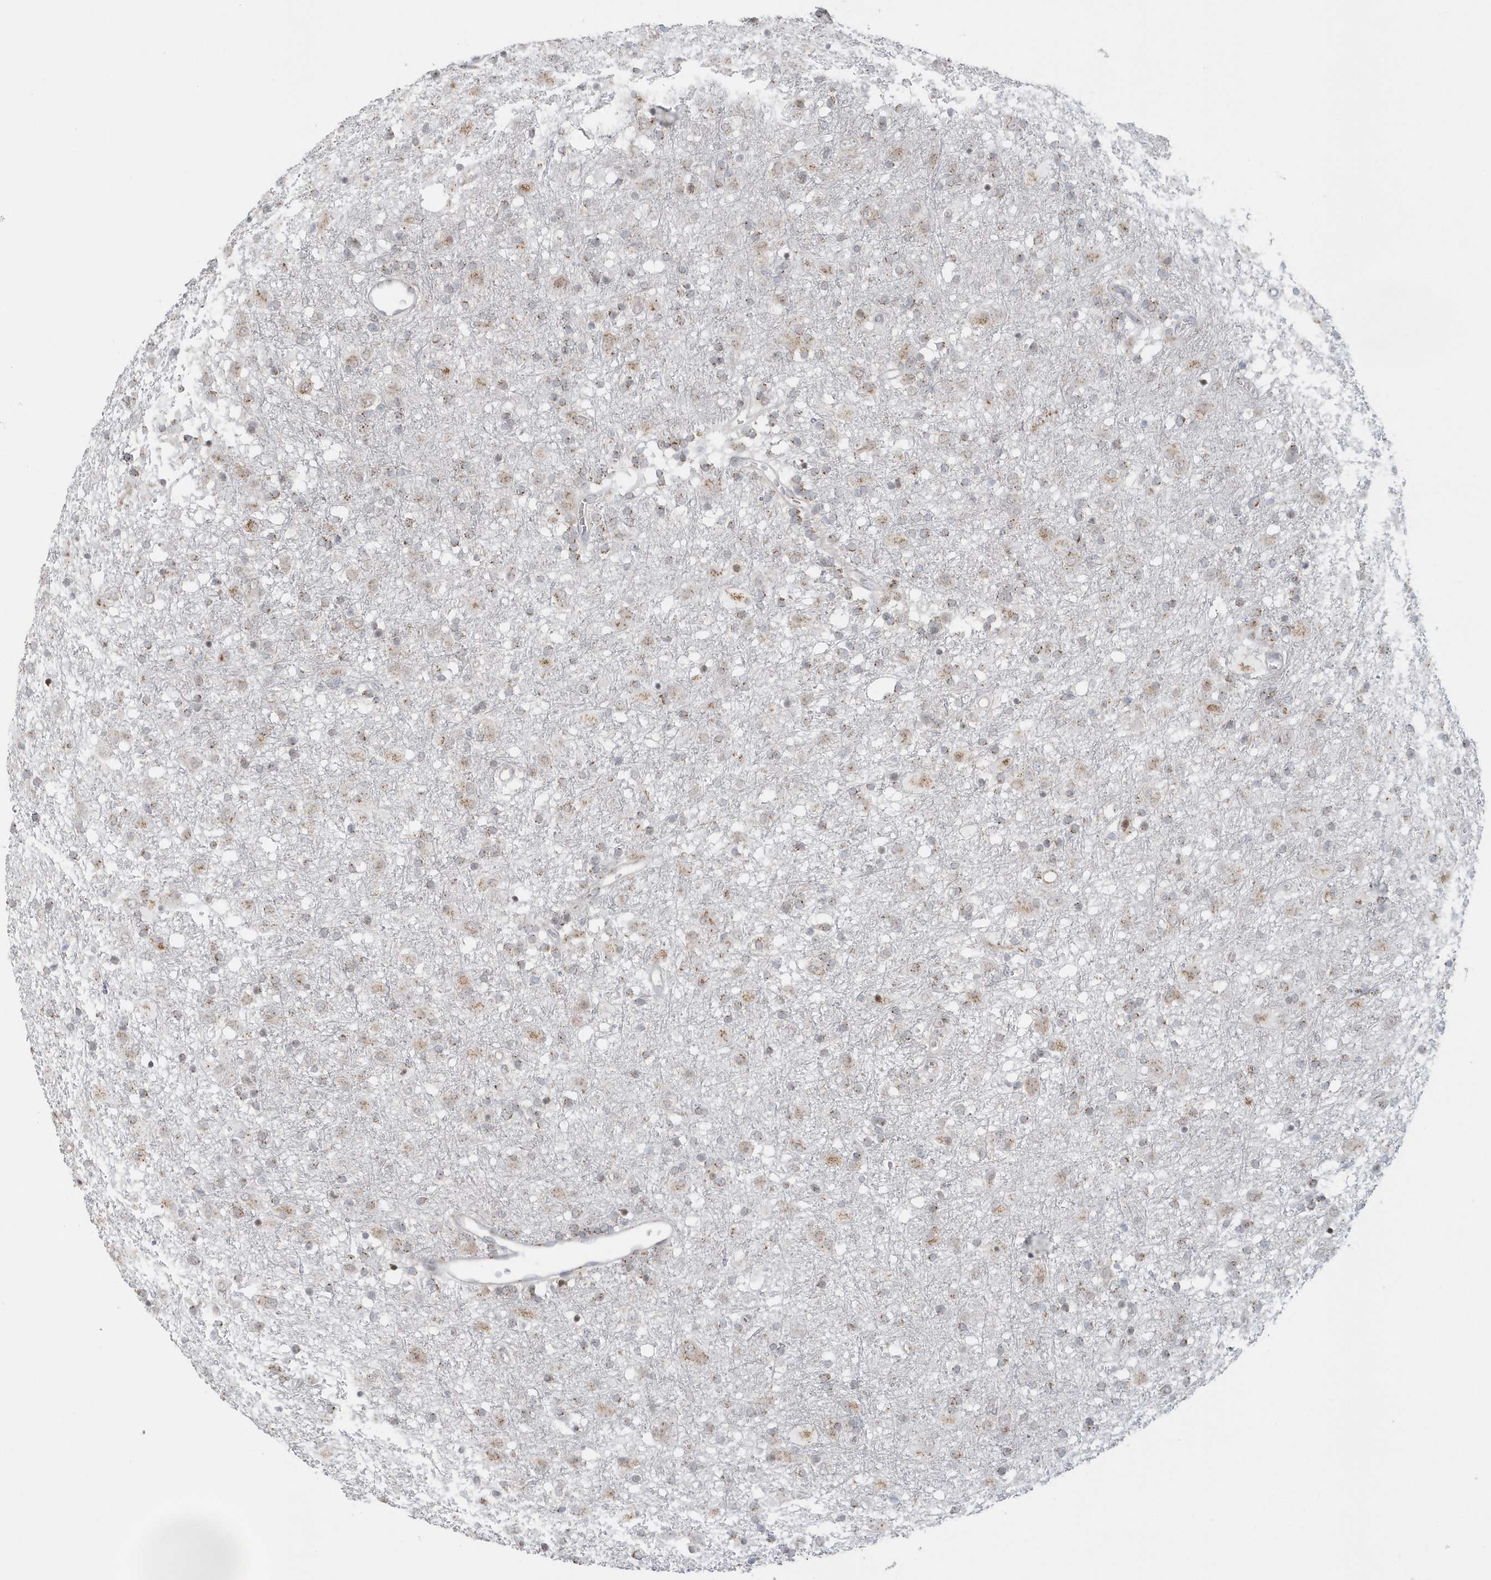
{"staining": {"intensity": "weak", "quantity": "<25%", "location": "cytoplasmic/membranous"}, "tissue": "glioma", "cell_type": "Tumor cells", "image_type": "cancer", "snomed": [{"axis": "morphology", "description": "Glioma, malignant, Low grade"}, {"axis": "topography", "description": "Brain"}], "caption": "Low-grade glioma (malignant) stained for a protein using IHC reveals no positivity tumor cells.", "gene": "DHFR", "patient": {"sex": "male", "age": 65}}